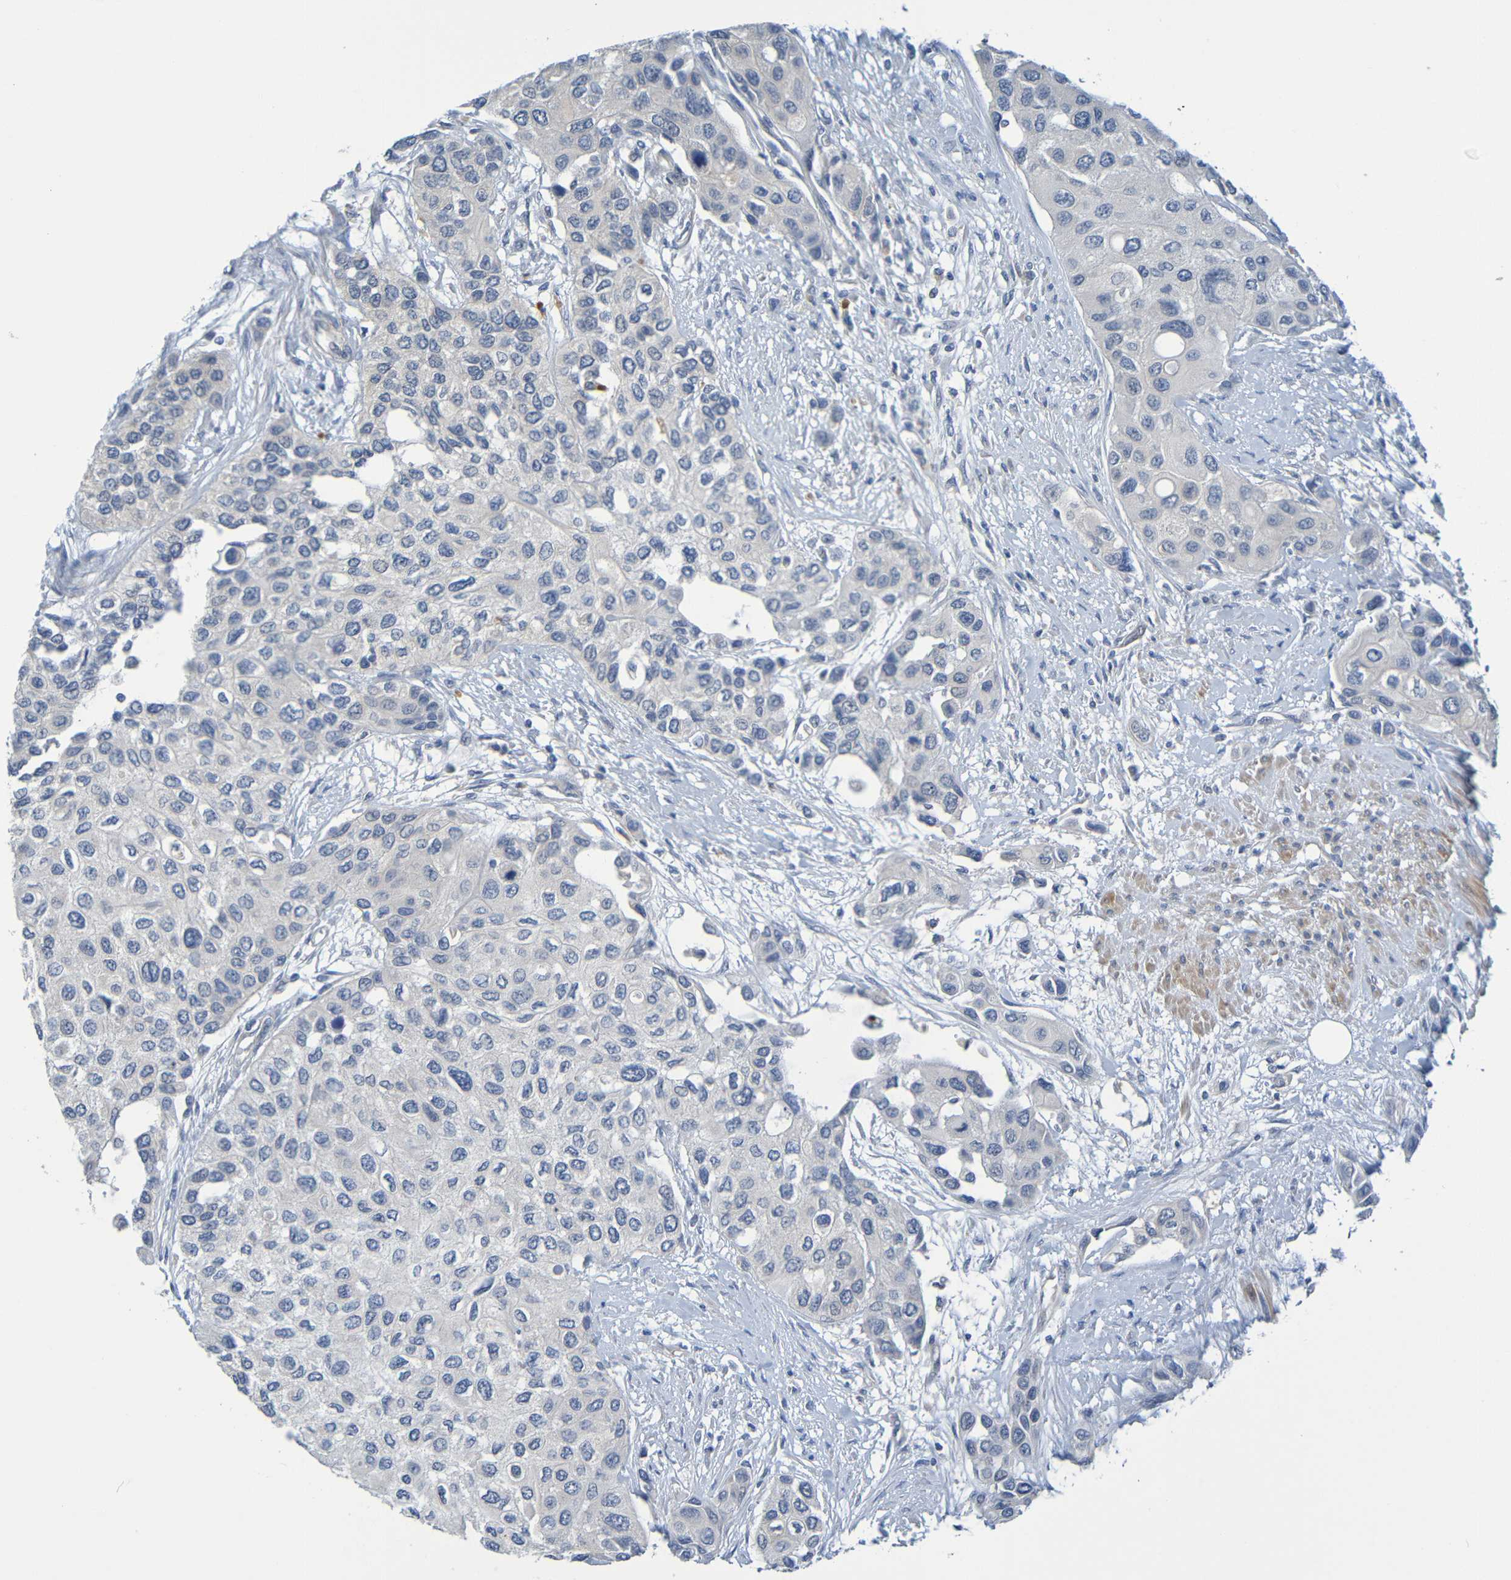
{"staining": {"intensity": "negative", "quantity": "none", "location": "none"}, "tissue": "urothelial cancer", "cell_type": "Tumor cells", "image_type": "cancer", "snomed": [{"axis": "morphology", "description": "Urothelial carcinoma, High grade"}, {"axis": "topography", "description": "Urinary bladder"}], "caption": "Human high-grade urothelial carcinoma stained for a protein using immunohistochemistry (IHC) exhibits no staining in tumor cells.", "gene": "CYP4F2", "patient": {"sex": "female", "age": 56}}